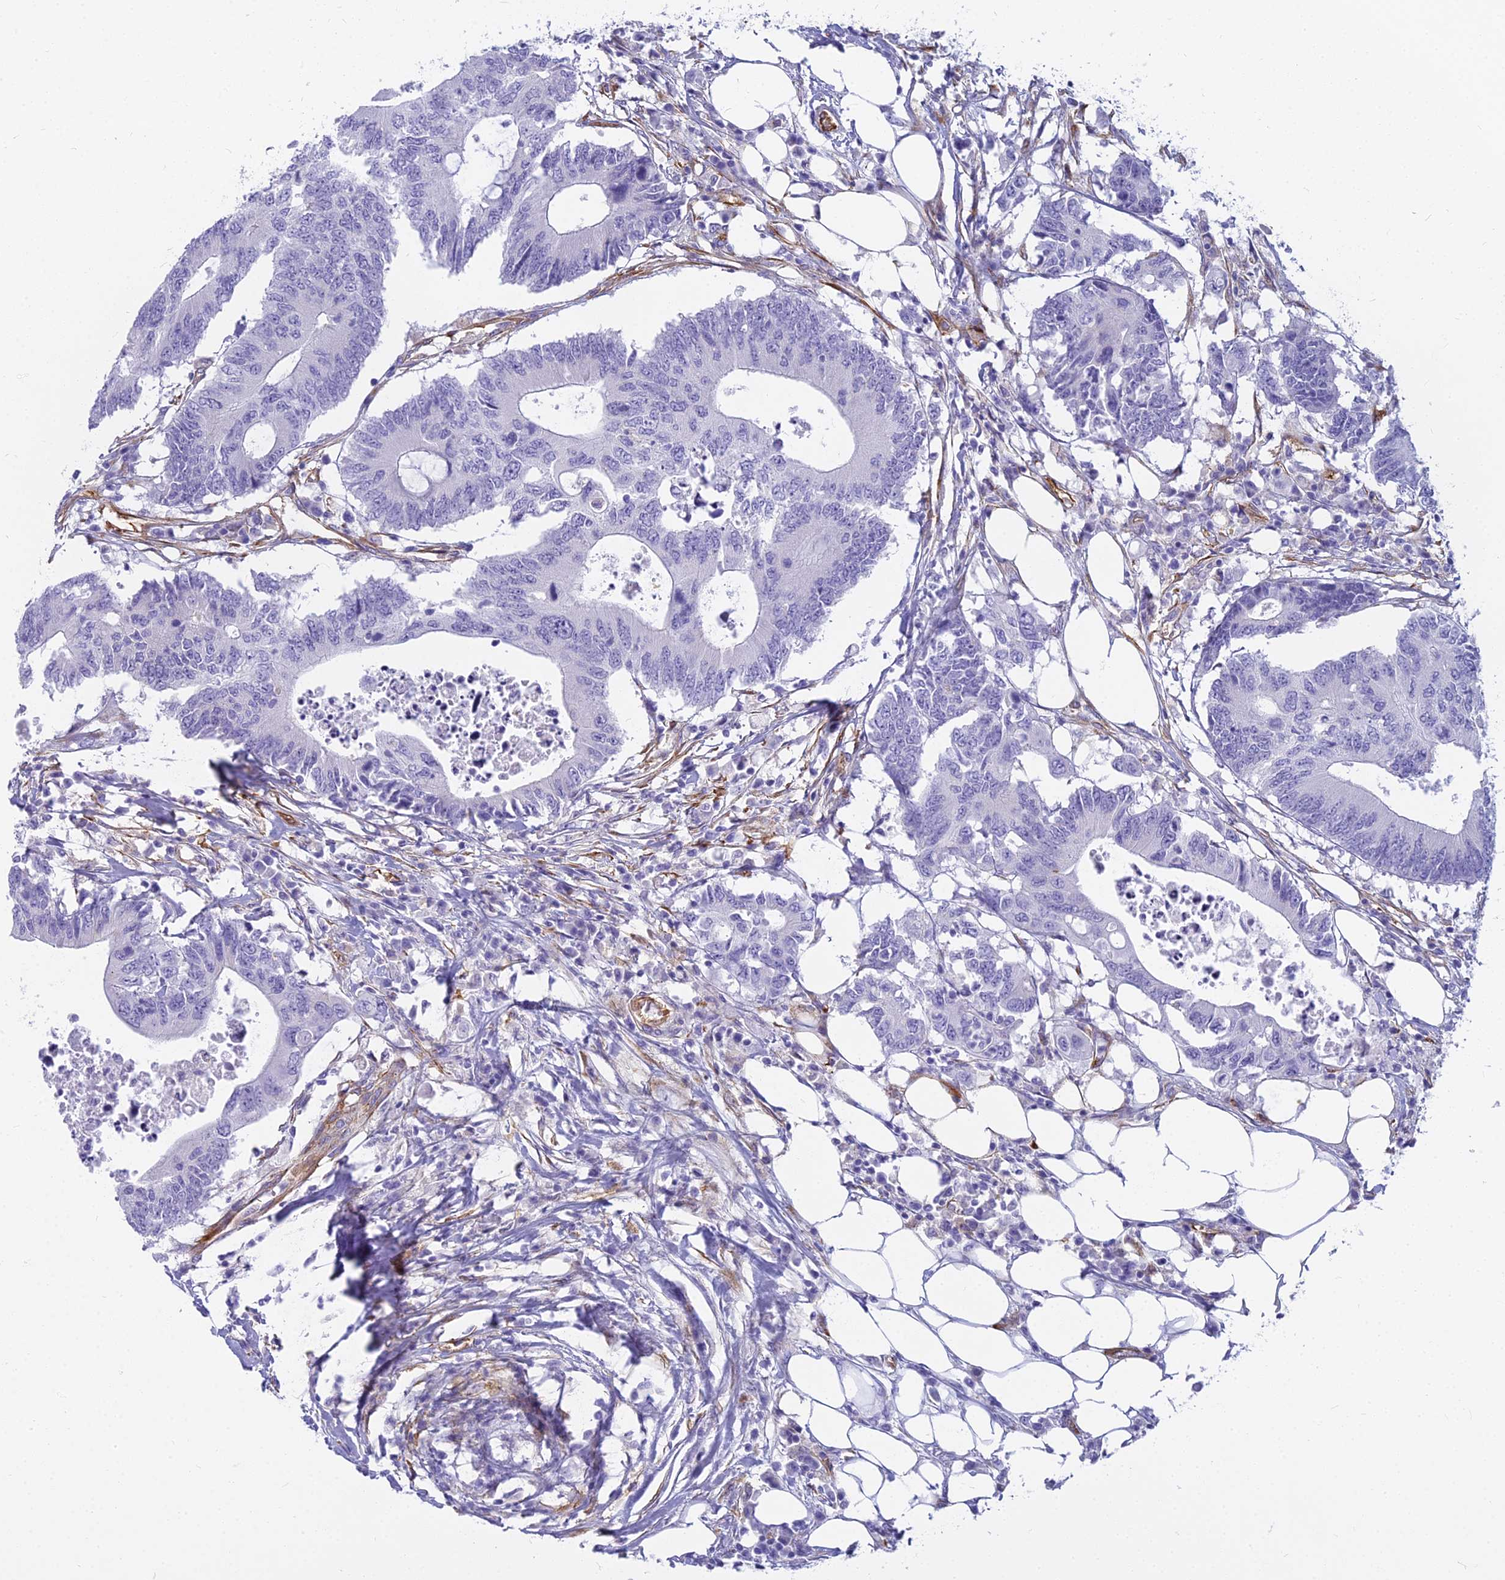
{"staining": {"intensity": "negative", "quantity": "none", "location": "none"}, "tissue": "colorectal cancer", "cell_type": "Tumor cells", "image_type": "cancer", "snomed": [{"axis": "morphology", "description": "Adenocarcinoma, NOS"}, {"axis": "topography", "description": "Colon"}], "caption": "IHC micrograph of human adenocarcinoma (colorectal) stained for a protein (brown), which reveals no positivity in tumor cells.", "gene": "EVI2A", "patient": {"sex": "male", "age": 71}}